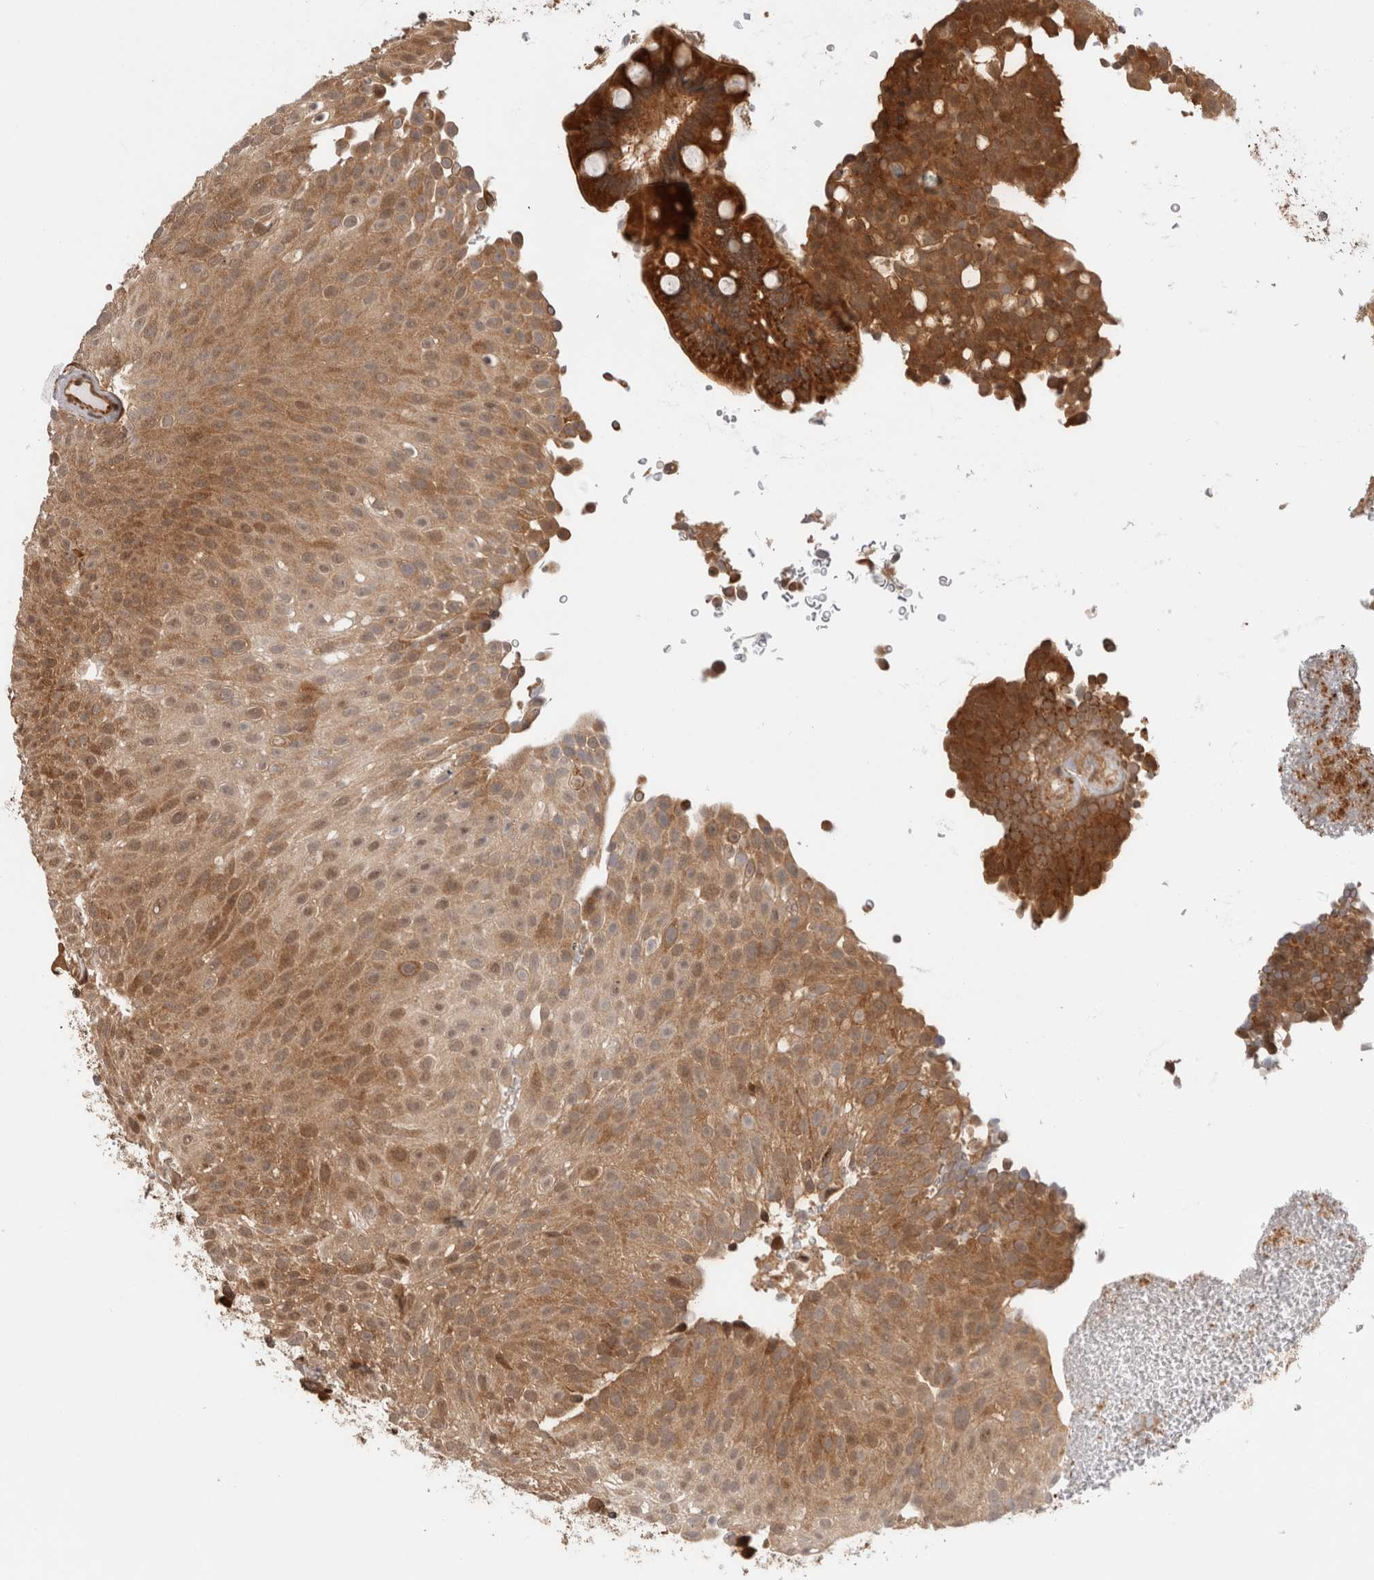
{"staining": {"intensity": "moderate", "quantity": ">75%", "location": "cytoplasmic/membranous"}, "tissue": "urothelial cancer", "cell_type": "Tumor cells", "image_type": "cancer", "snomed": [{"axis": "morphology", "description": "Urothelial carcinoma, Low grade"}, {"axis": "topography", "description": "Urinary bladder"}], "caption": "This is a micrograph of immunohistochemistry staining of urothelial carcinoma (low-grade), which shows moderate positivity in the cytoplasmic/membranous of tumor cells.", "gene": "ACTL9", "patient": {"sex": "male", "age": 78}}